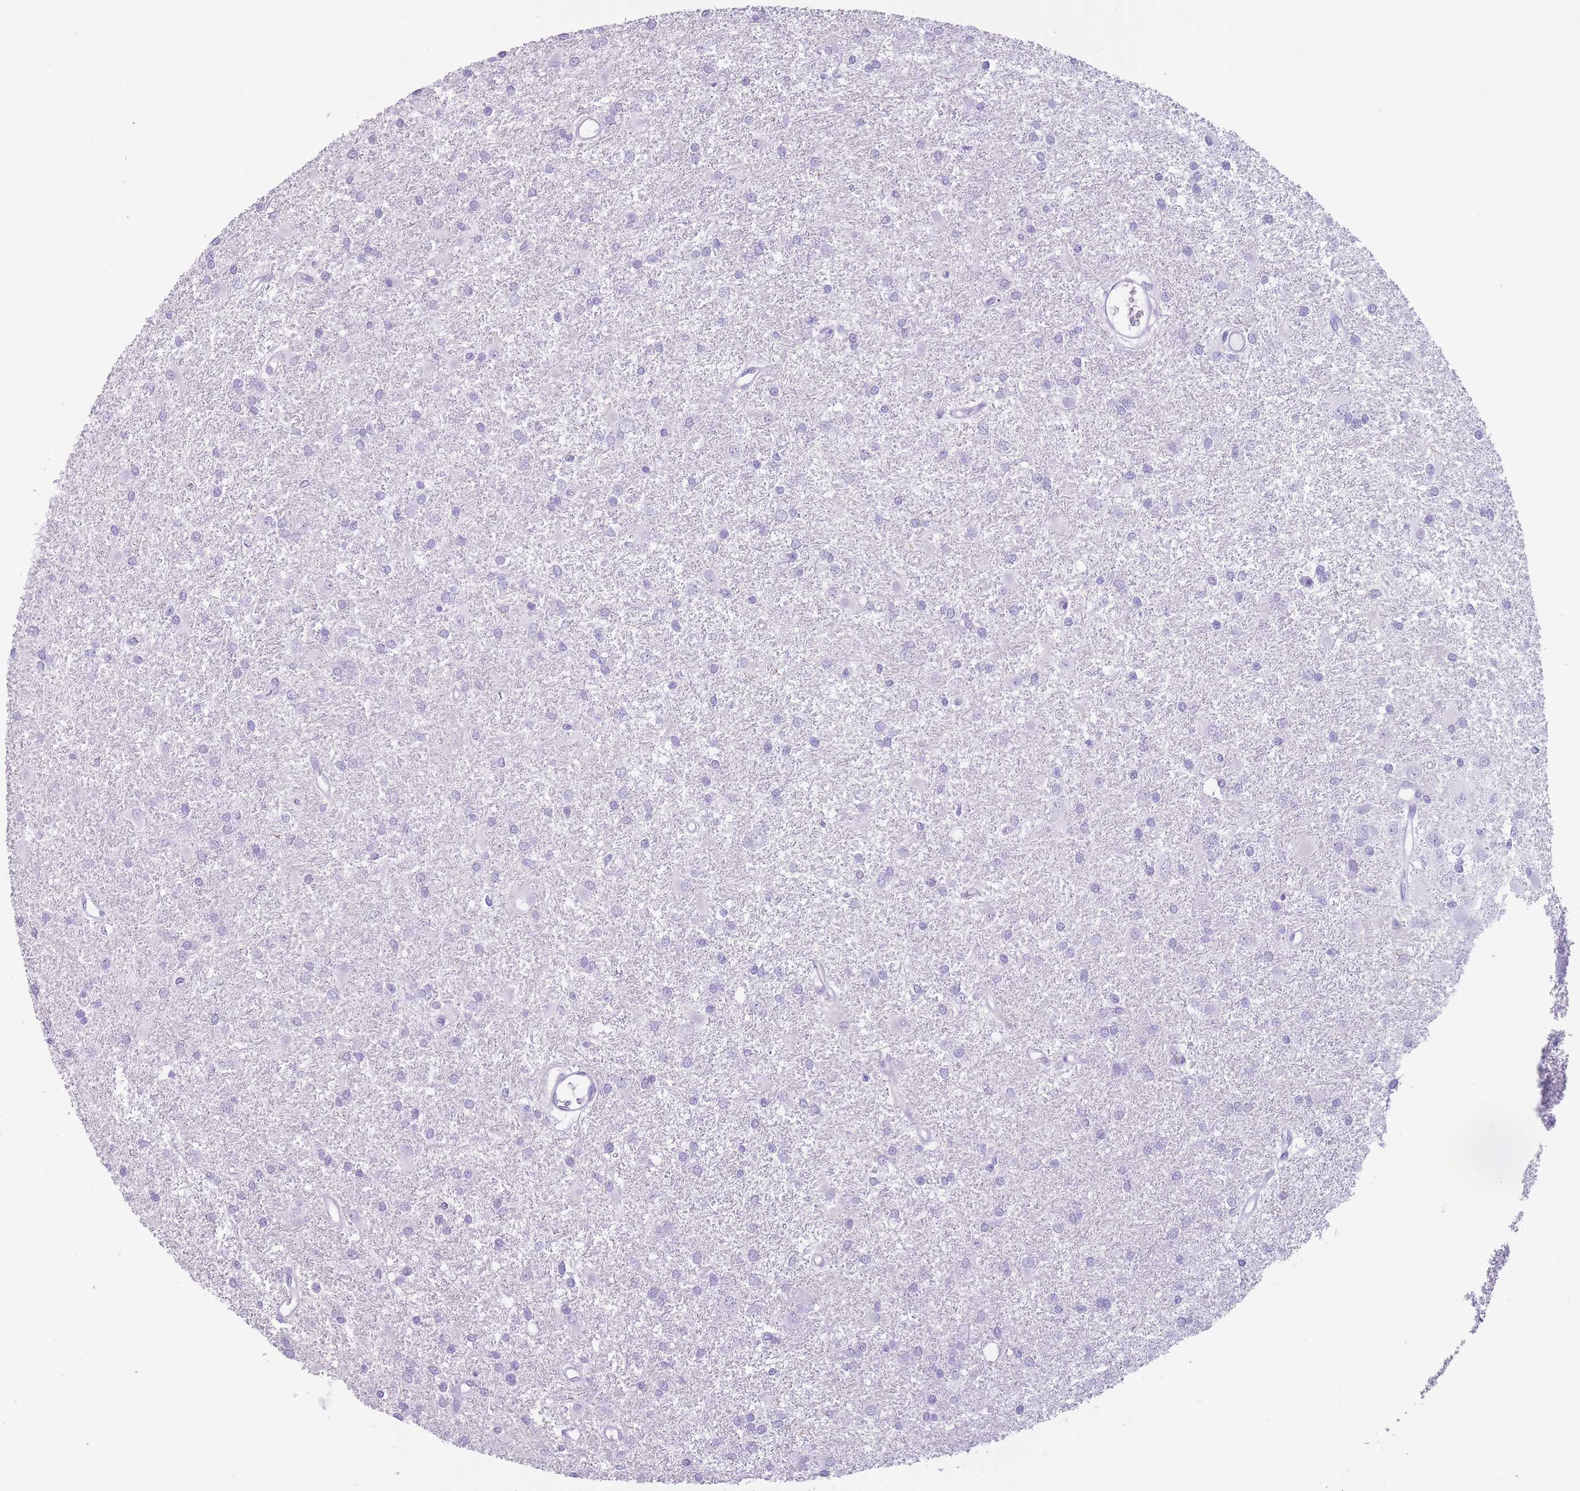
{"staining": {"intensity": "negative", "quantity": "none", "location": "none"}, "tissue": "glioma", "cell_type": "Tumor cells", "image_type": "cancer", "snomed": [{"axis": "morphology", "description": "Glioma, malignant, High grade"}, {"axis": "topography", "description": "Brain"}], "caption": "Tumor cells are negative for brown protein staining in glioma.", "gene": "OR4F21", "patient": {"sex": "female", "age": 50}}